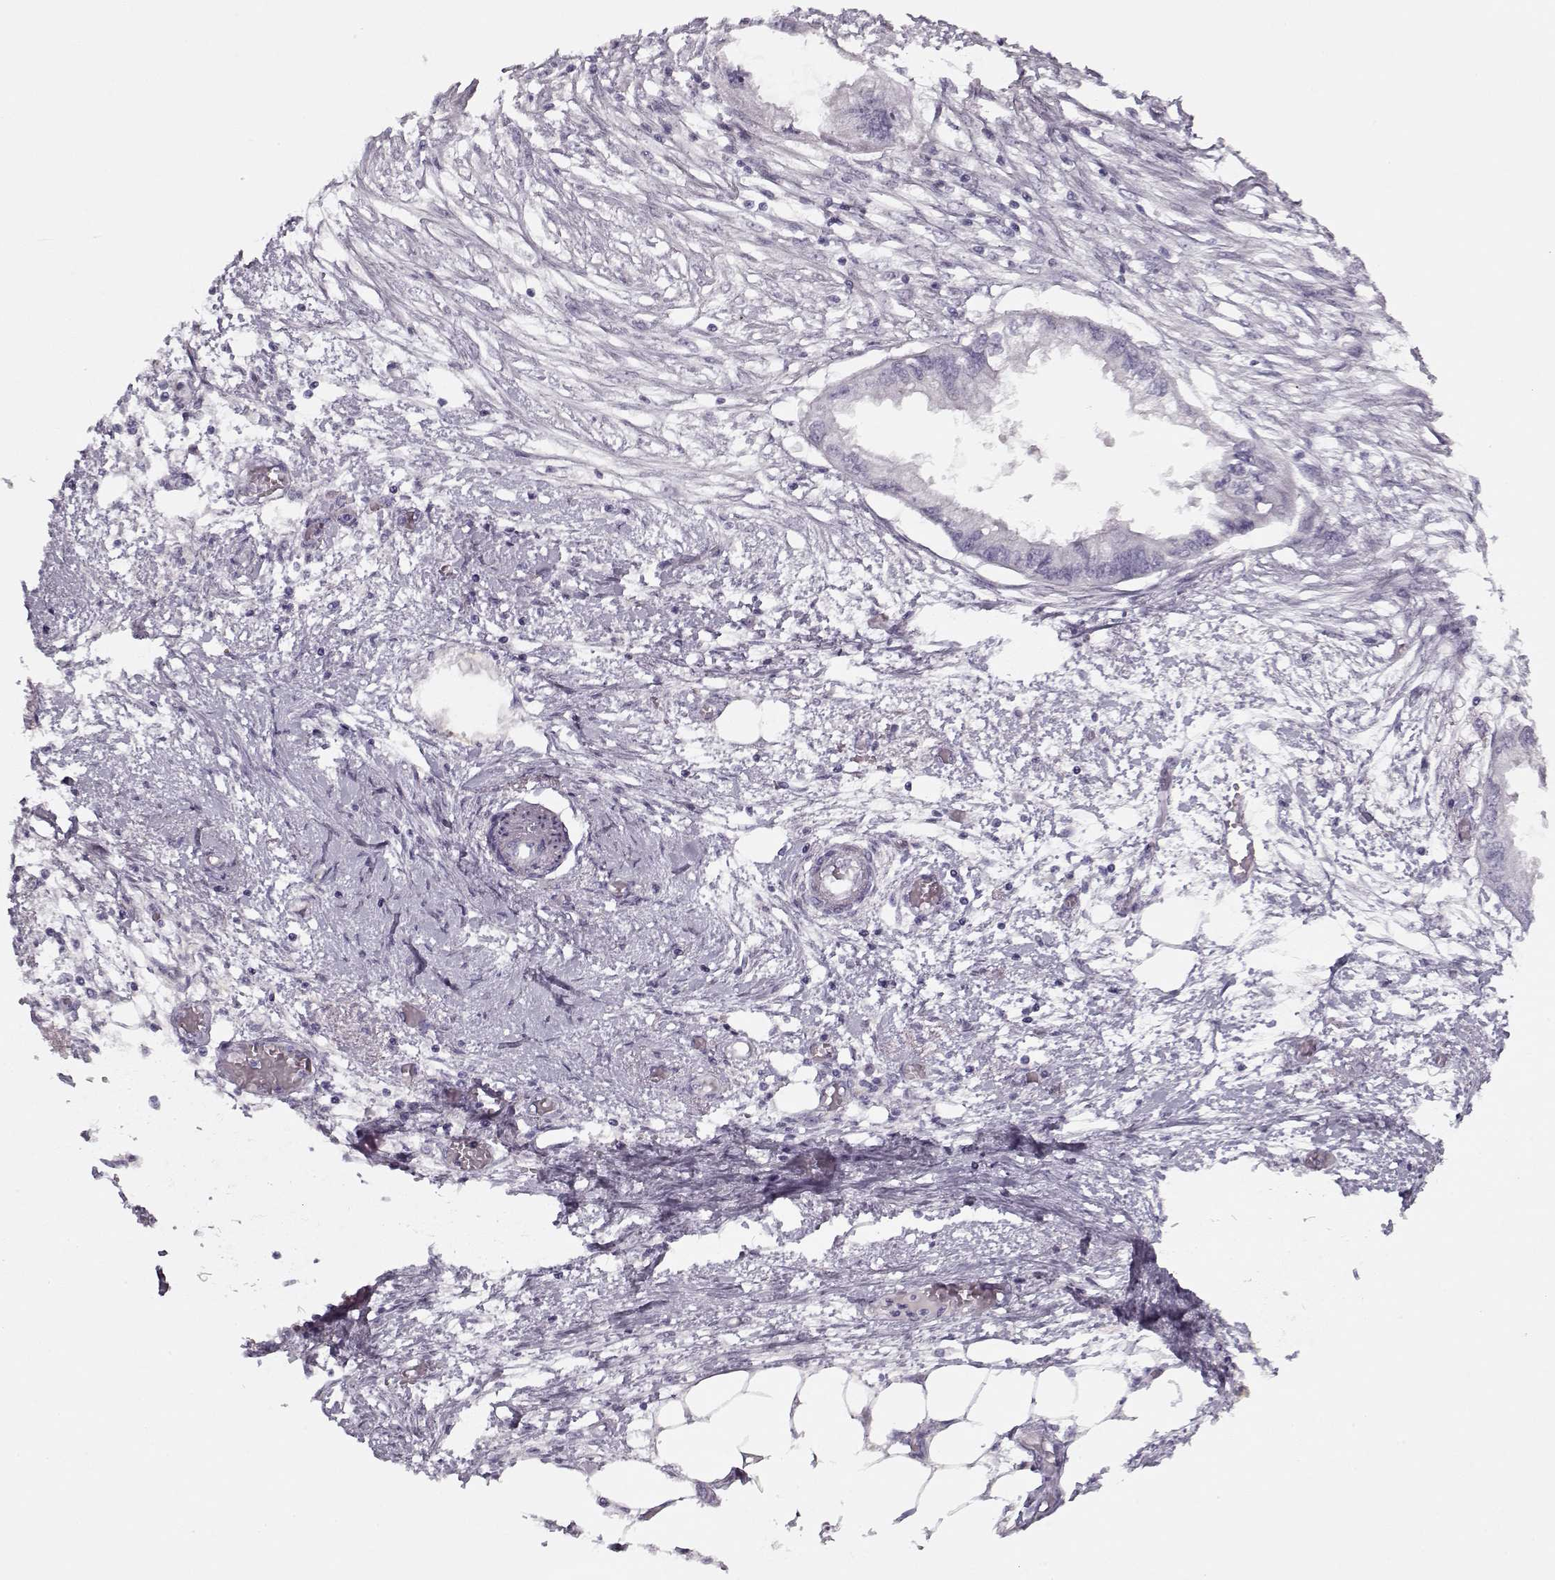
{"staining": {"intensity": "negative", "quantity": "none", "location": "none"}, "tissue": "endometrial cancer", "cell_type": "Tumor cells", "image_type": "cancer", "snomed": [{"axis": "morphology", "description": "Adenocarcinoma, NOS"}, {"axis": "morphology", "description": "Adenocarcinoma, metastatic, NOS"}, {"axis": "topography", "description": "Adipose tissue"}, {"axis": "topography", "description": "Endometrium"}], "caption": "A micrograph of endometrial cancer (metastatic adenocarcinoma) stained for a protein exhibits no brown staining in tumor cells.", "gene": "PNMT", "patient": {"sex": "female", "age": 67}}